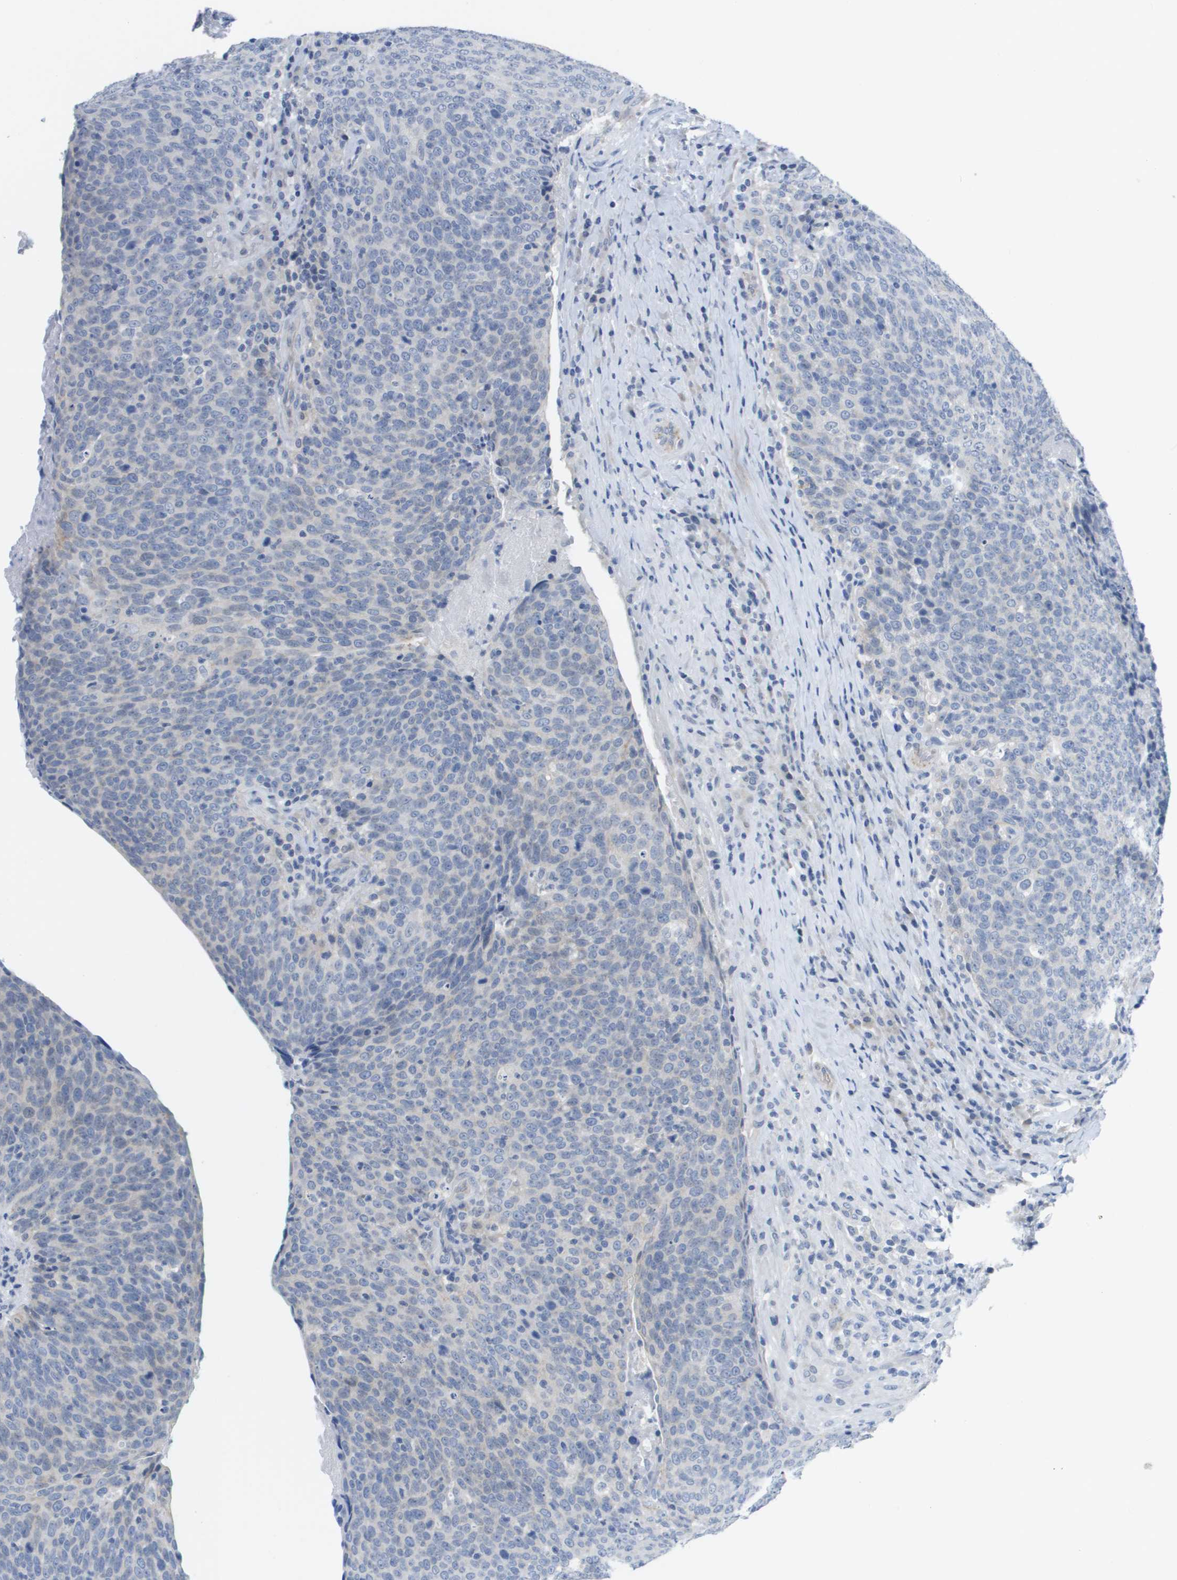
{"staining": {"intensity": "negative", "quantity": "none", "location": "none"}, "tissue": "head and neck cancer", "cell_type": "Tumor cells", "image_type": "cancer", "snomed": [{"axis": "morphology", "description": "Squamous cell carcinoma, NOS"}, {"axis": "morphology", "description": "Squamous cell carcinoma, metastatic, NOS"}, {"axis": "topography", "description": "Lymph node"}, {"axis": "topography", "description": "Head-Neck"}], "caption": "Immunohistochemical staining of human head and neck cancer exhibits no significant staining in tumor cells.", "gene": "PDE4A", "patient": {"sex": "male", "age": 62}}